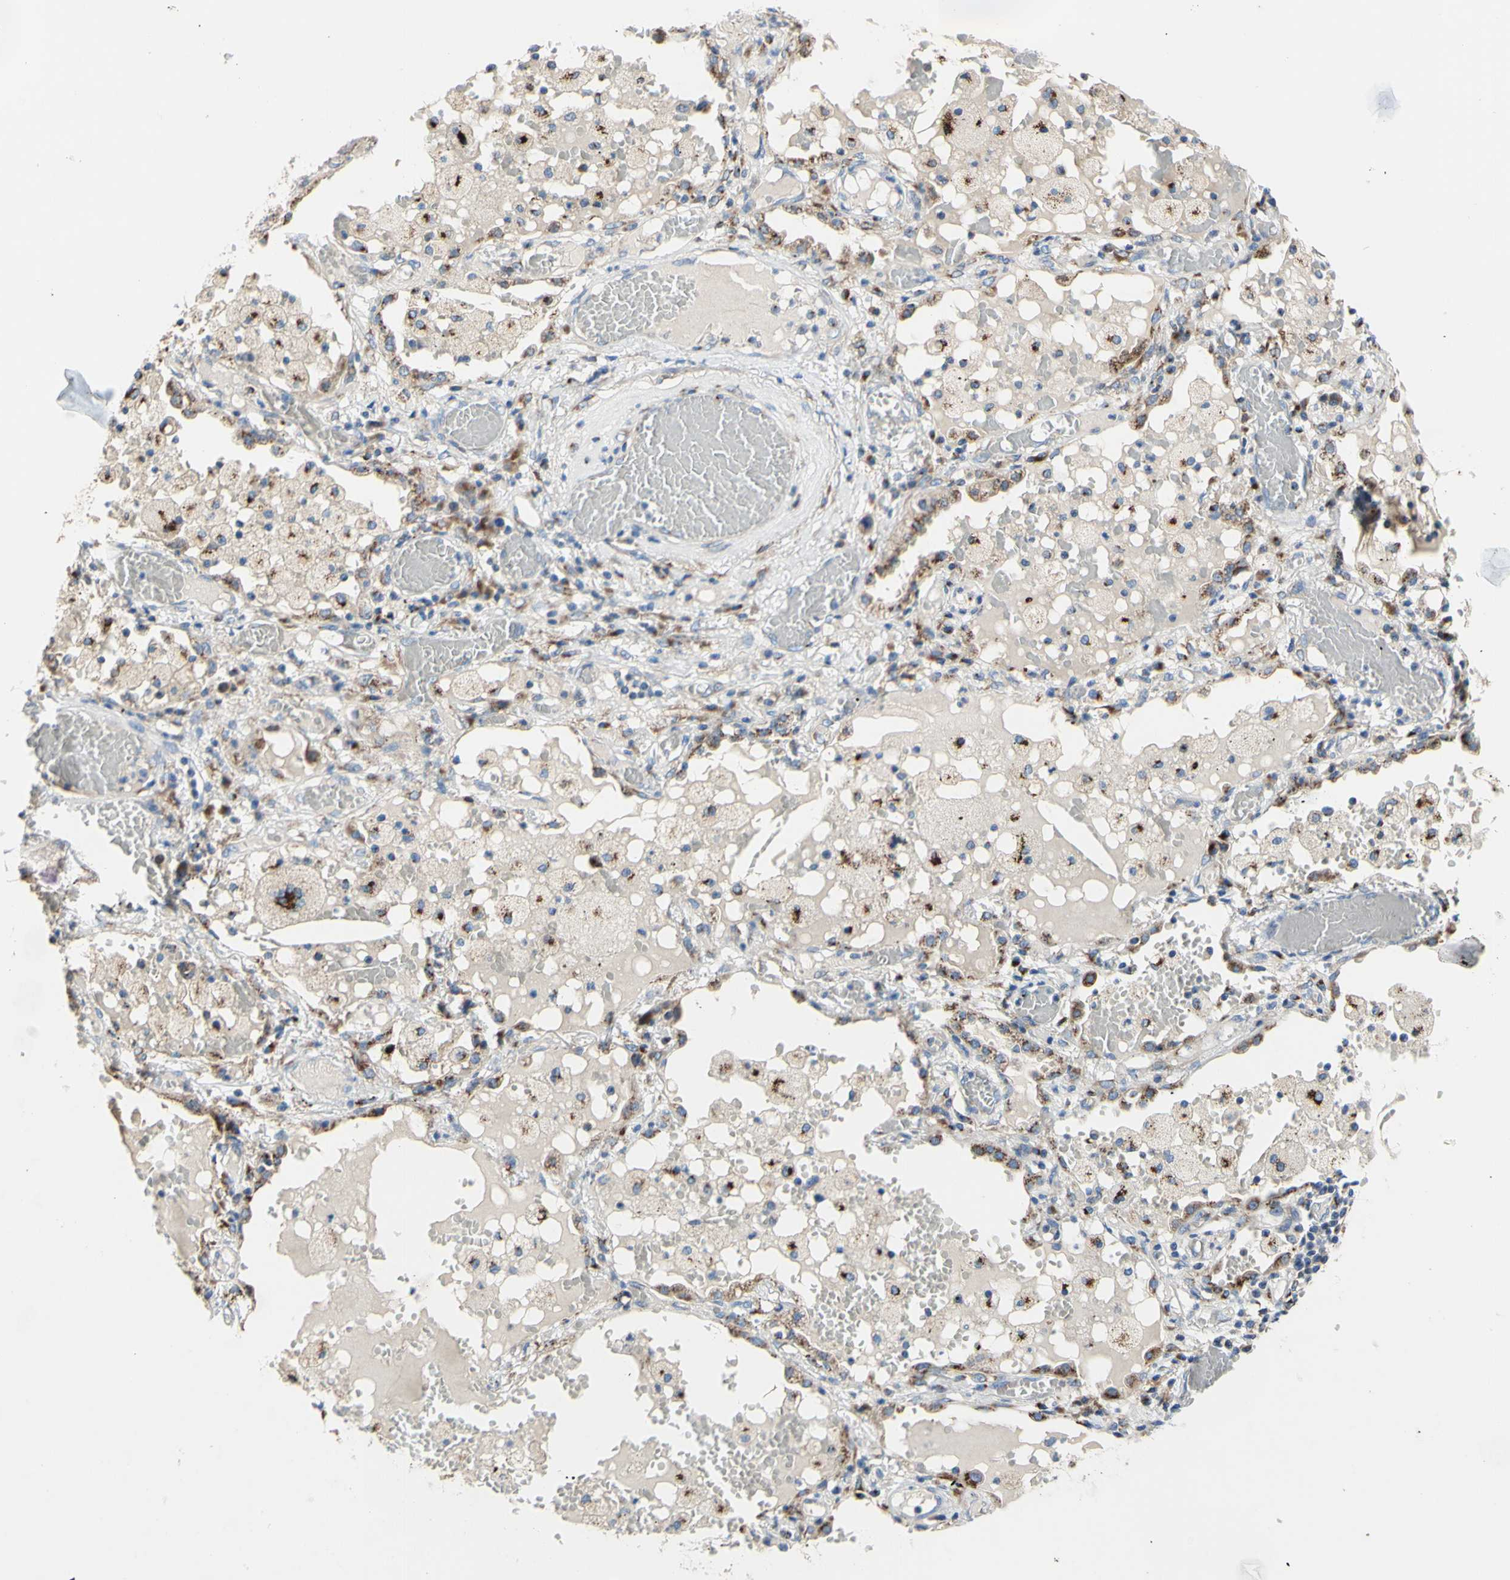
{"staining": {"intensity": "moderate", "quantity": "25%-75%", "location": "cytoplasmic/membranous"}, "tissue": "lung cancer", "cell_type": "Tumor cells", "image_type": "cancer", "snomed": [{"axis": "morphology", "description": "Squamous cell carcinoma, NOS"}, {"axis": "topography", "description": "Lung"}], "caption": "Lung cancer (squamous cell carcinoma) was stained to show a protein in brown. There is medium levels of moderate cytoplasmic/membranous staining in approximately 25%-75% of tumor cells.", "gene": "GALNT2", "patient": {"sex": "male", "age": 71}}